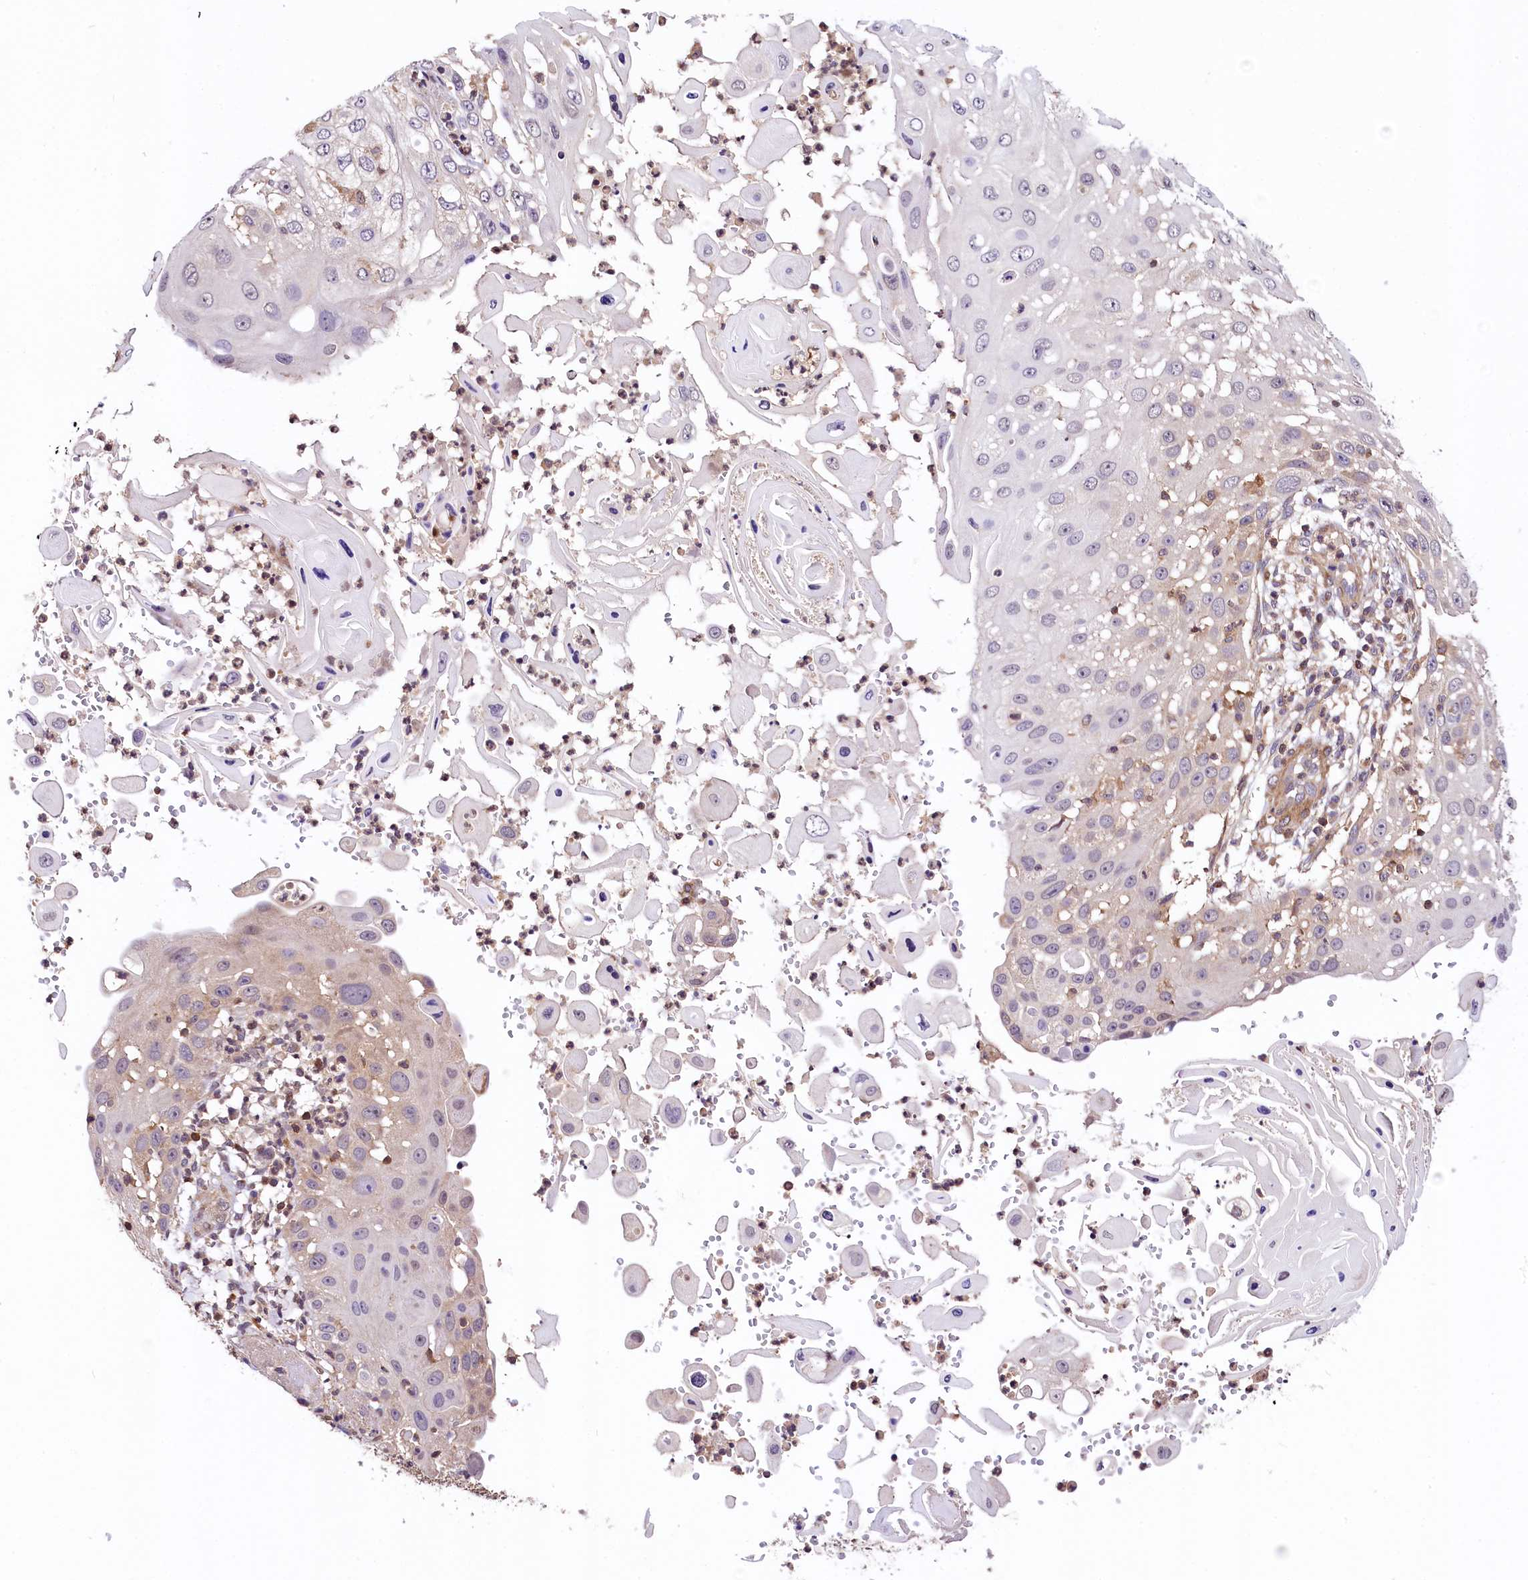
{"staining": {"intensity": "negative", "quantity": "none", "location": "none"}, "tissue": "skin cancer", "cell_type": "Tumor cells", "image_type": "cancer", "snomed": [{"axis": "morphology", "description": "Squamous cell carcinoma, NOS"}, {"axis": "topography", "description": "Skin"}], "caption": "A high-resolution micrograph shows immunohistochemistry staining of skin squamous cell carcinoma, which displays no significant positivity in tumor cells.", "gene": "CHORDC1", "patient": {"sex": "female", "age": 44}}